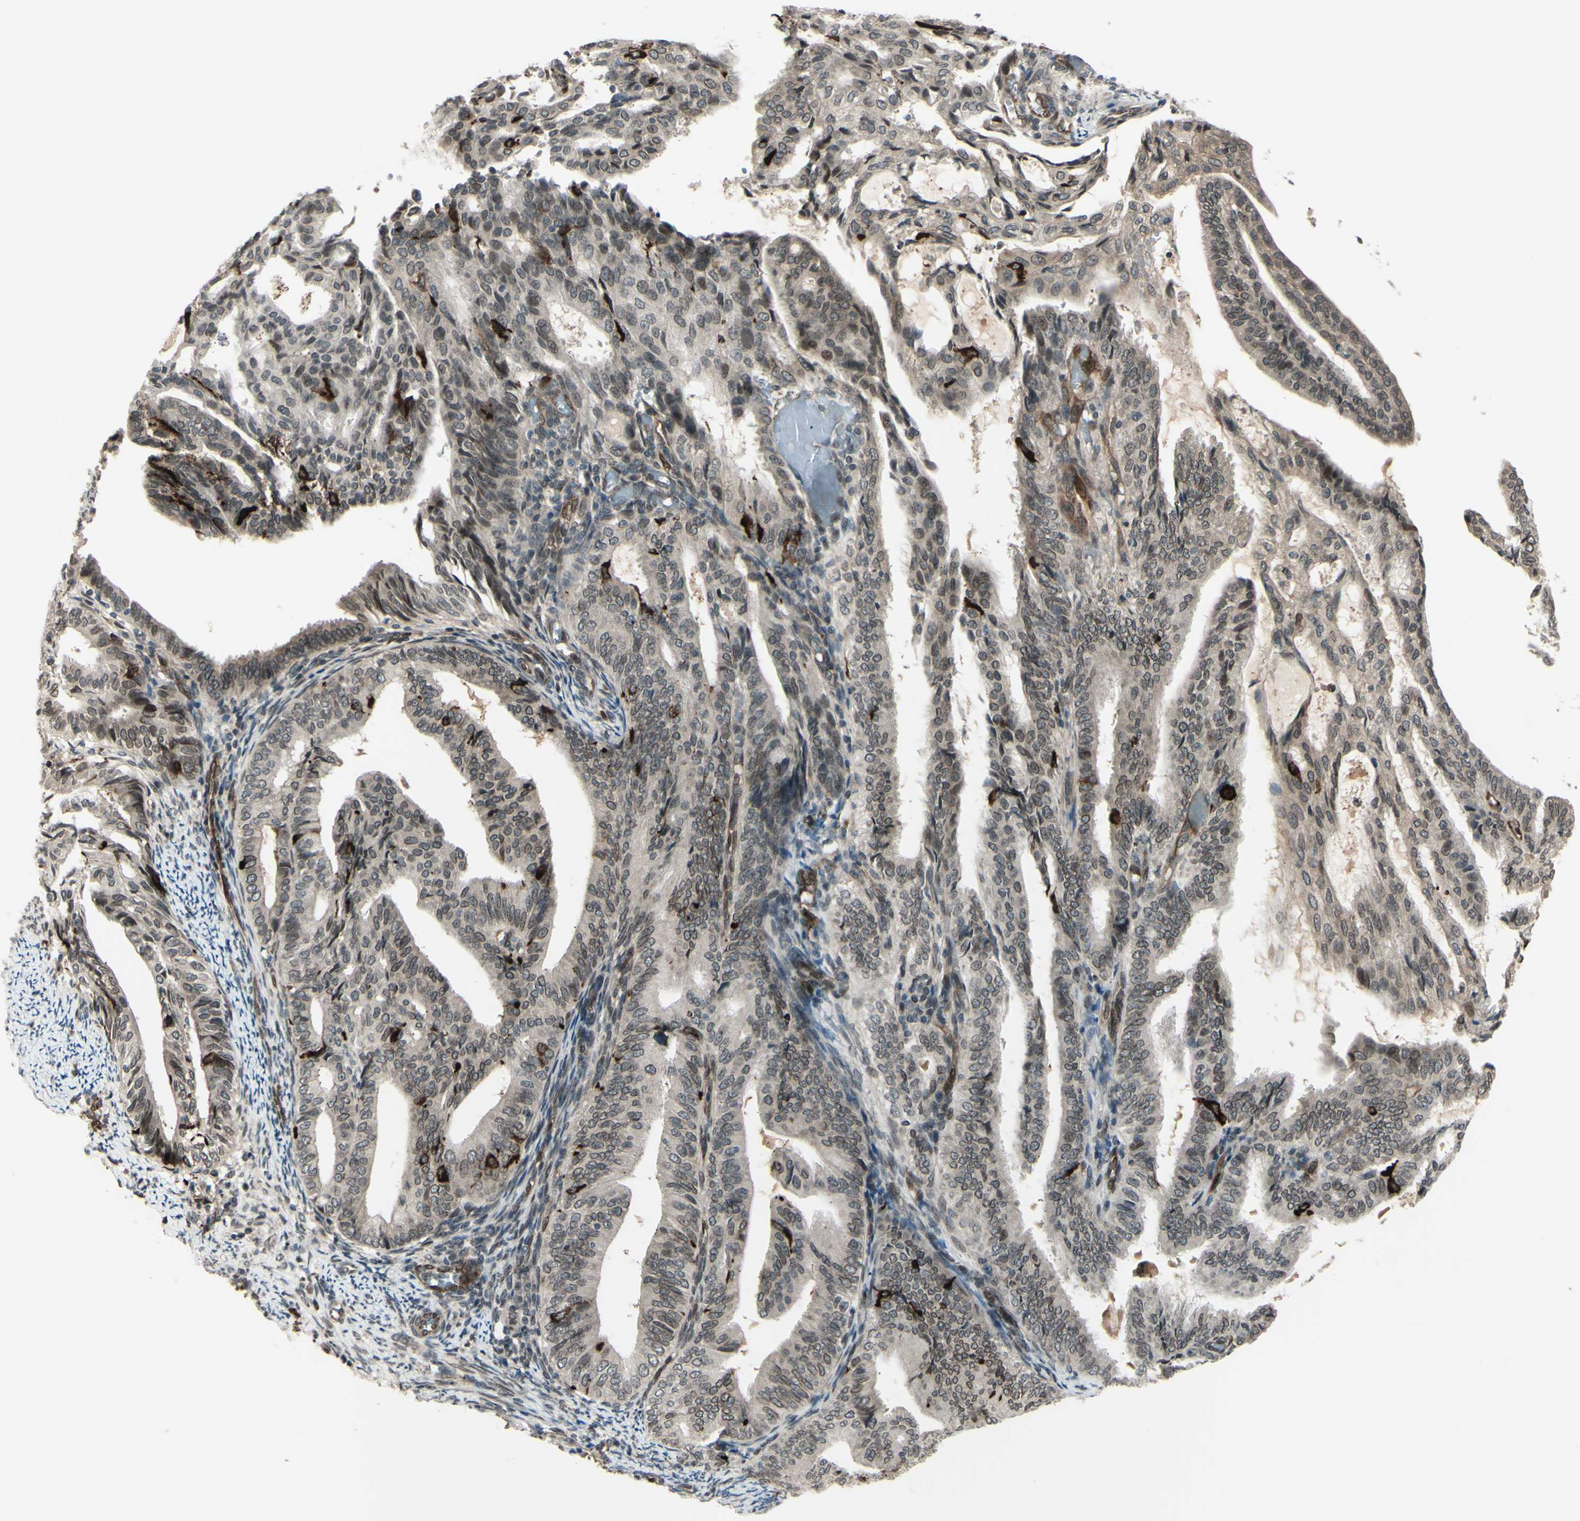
{"staining": {"intensity": "strong", "quantity": "<25%", "location": "cytoplasmic/membranous"}, "tissue": "endometrial cancer", "cell_type": "Tumor cells", "image_type": "cancer", "snomed": [{"axis": "morphology", "description": "Adenocarcinoma, NOS"}, {"axis": "topography", "description": "Endometrium"}], "caption": "A histopathology image of human endometrial cancer stained for a protein exhibits strong cytoplasmic/membranous brown staining in tumor cells.", "gene": "MLF2", "patient": {"sex": "female", "age": 58}}